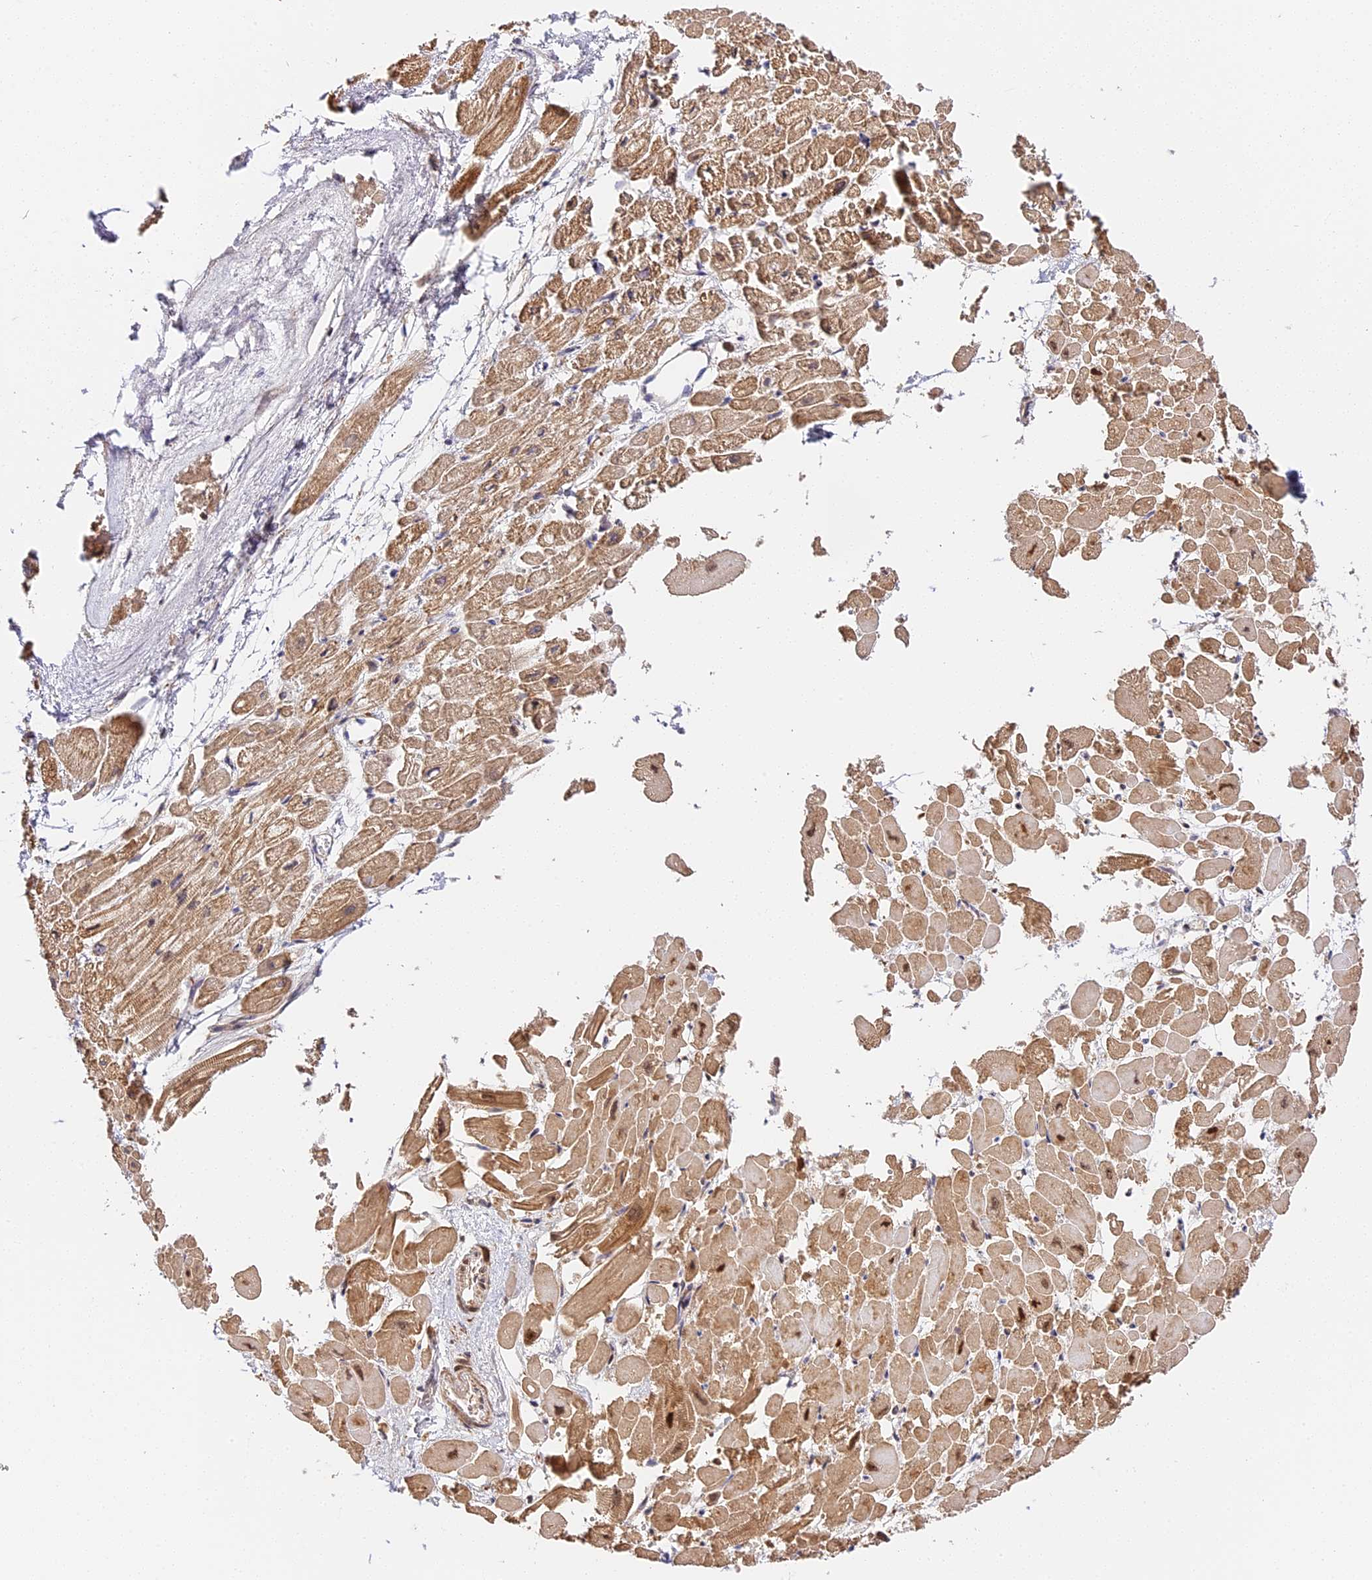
{"staining": {"intensity": "moderate", "quantity": ">75%", "location": "cytoplasmic/membranous"}, "tissue": "heart muscle", "cell_type": "Cardiomyocytes", "image_type": "normal", "snomed": [{"axis": "morphology", "description": "Normal tissue, NOS"}, {"axis": "topography", "description": "Heart"}], "caption": "Immunohistochemistry (IHC) image of benign human heart muscle stained for a protein (brown), which exhibits medium levels of moderate cytoplasmic/membranous expression in about >75% of cardiomyocytes.", "gene": "IMPACT", "patient": {"sex": "male", "age": 54}}